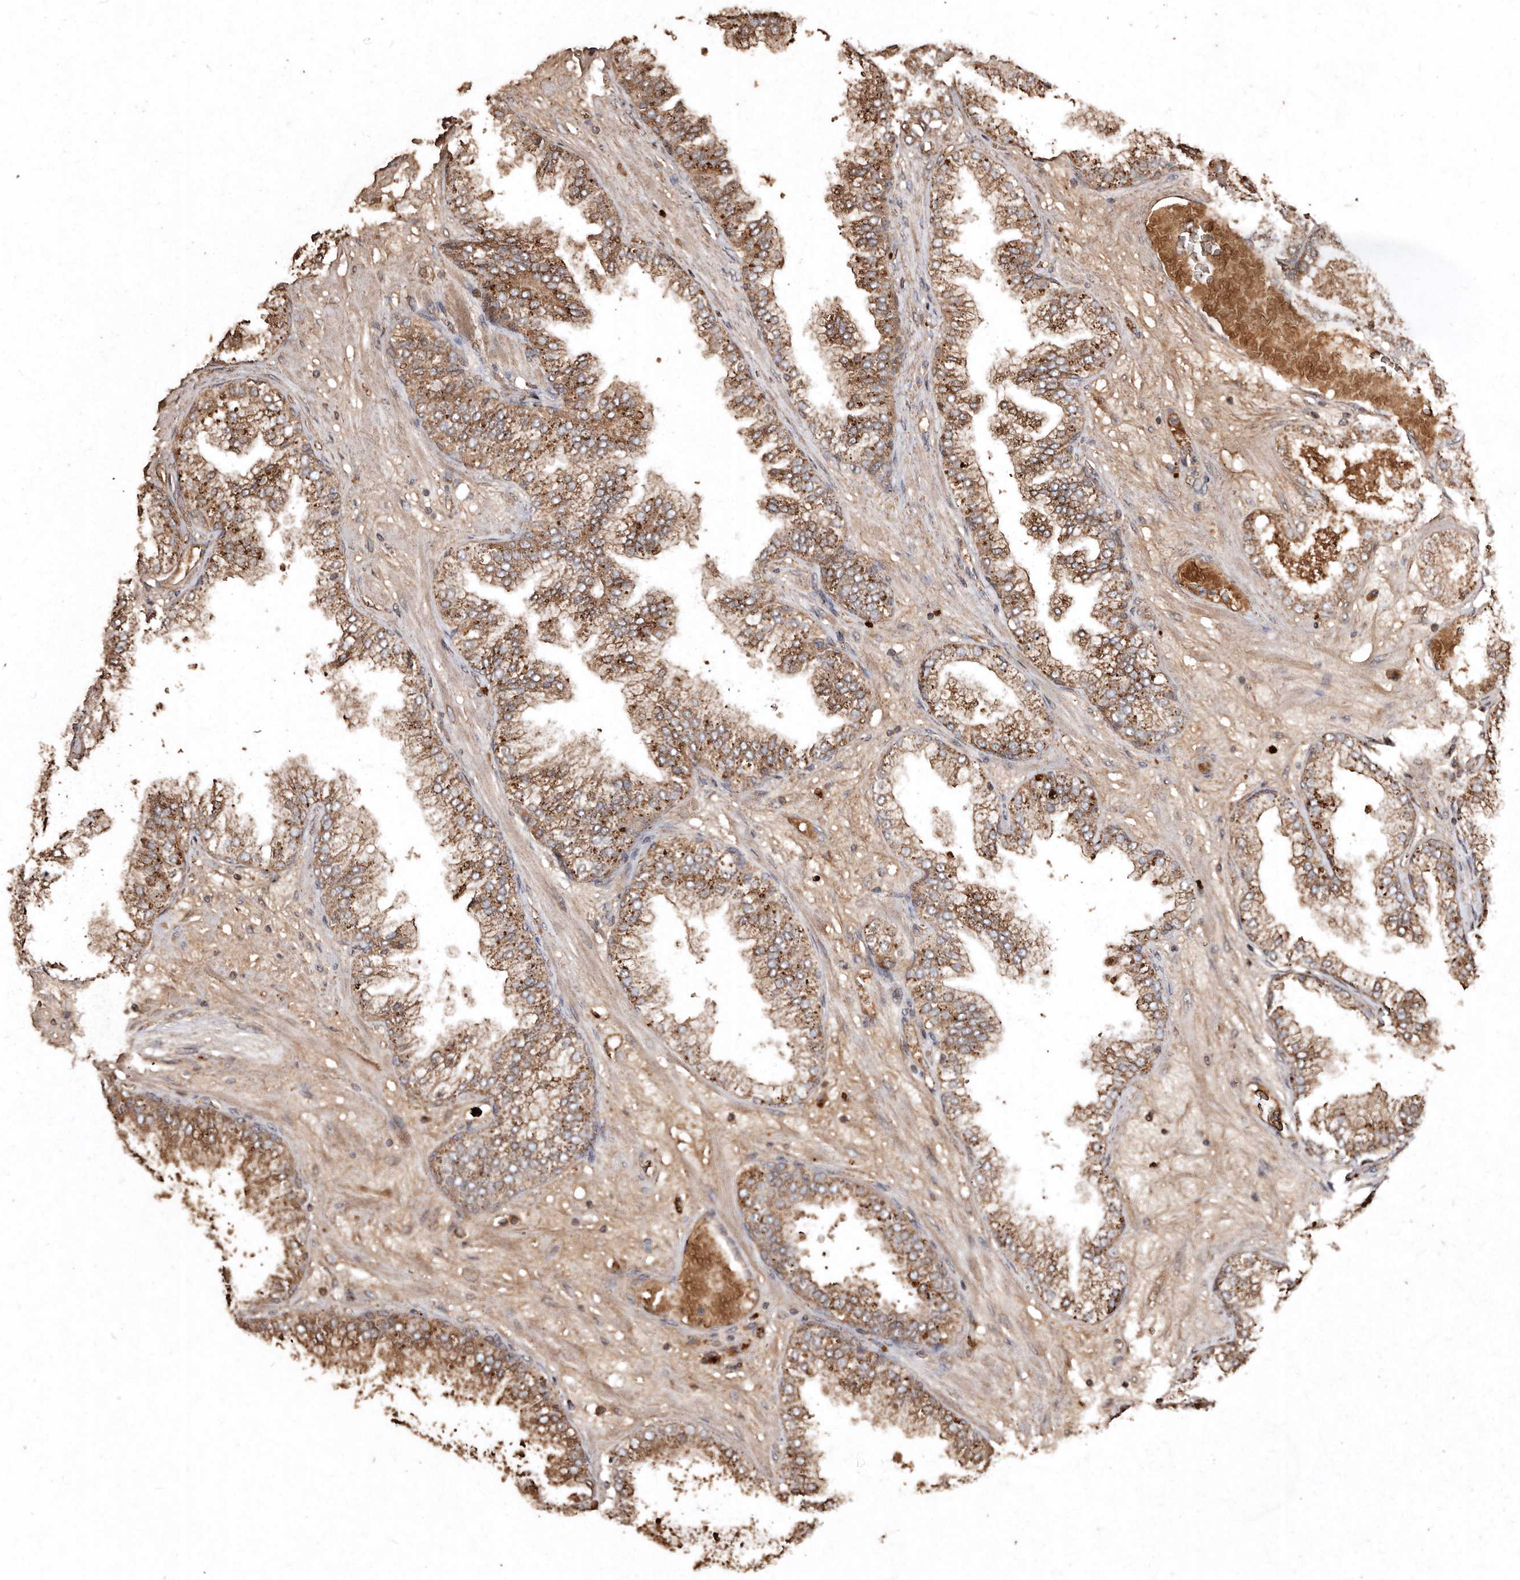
{"staining": {"intensity": "moderate", "quantity": ">75%", "location": "cytoplasmic/membranous"}, "tissue": "prostate cancer", "cell_type": "Tumor cells", "image_type": "cancer", "snomed": [{"axis": "morphology", "description": "Adenocarcinoma, High grade"}, {"axis": "topography", "description": "Prostate"}], "caption": "High-grade adenocarcinoma (prostate) stained for a protein (brown) reveals moderate cytoplasmic/membranous positive expression in about >75% of tumor cells.", "gene": "FARS2", "patient": {"sex": "male", "age": 58}}